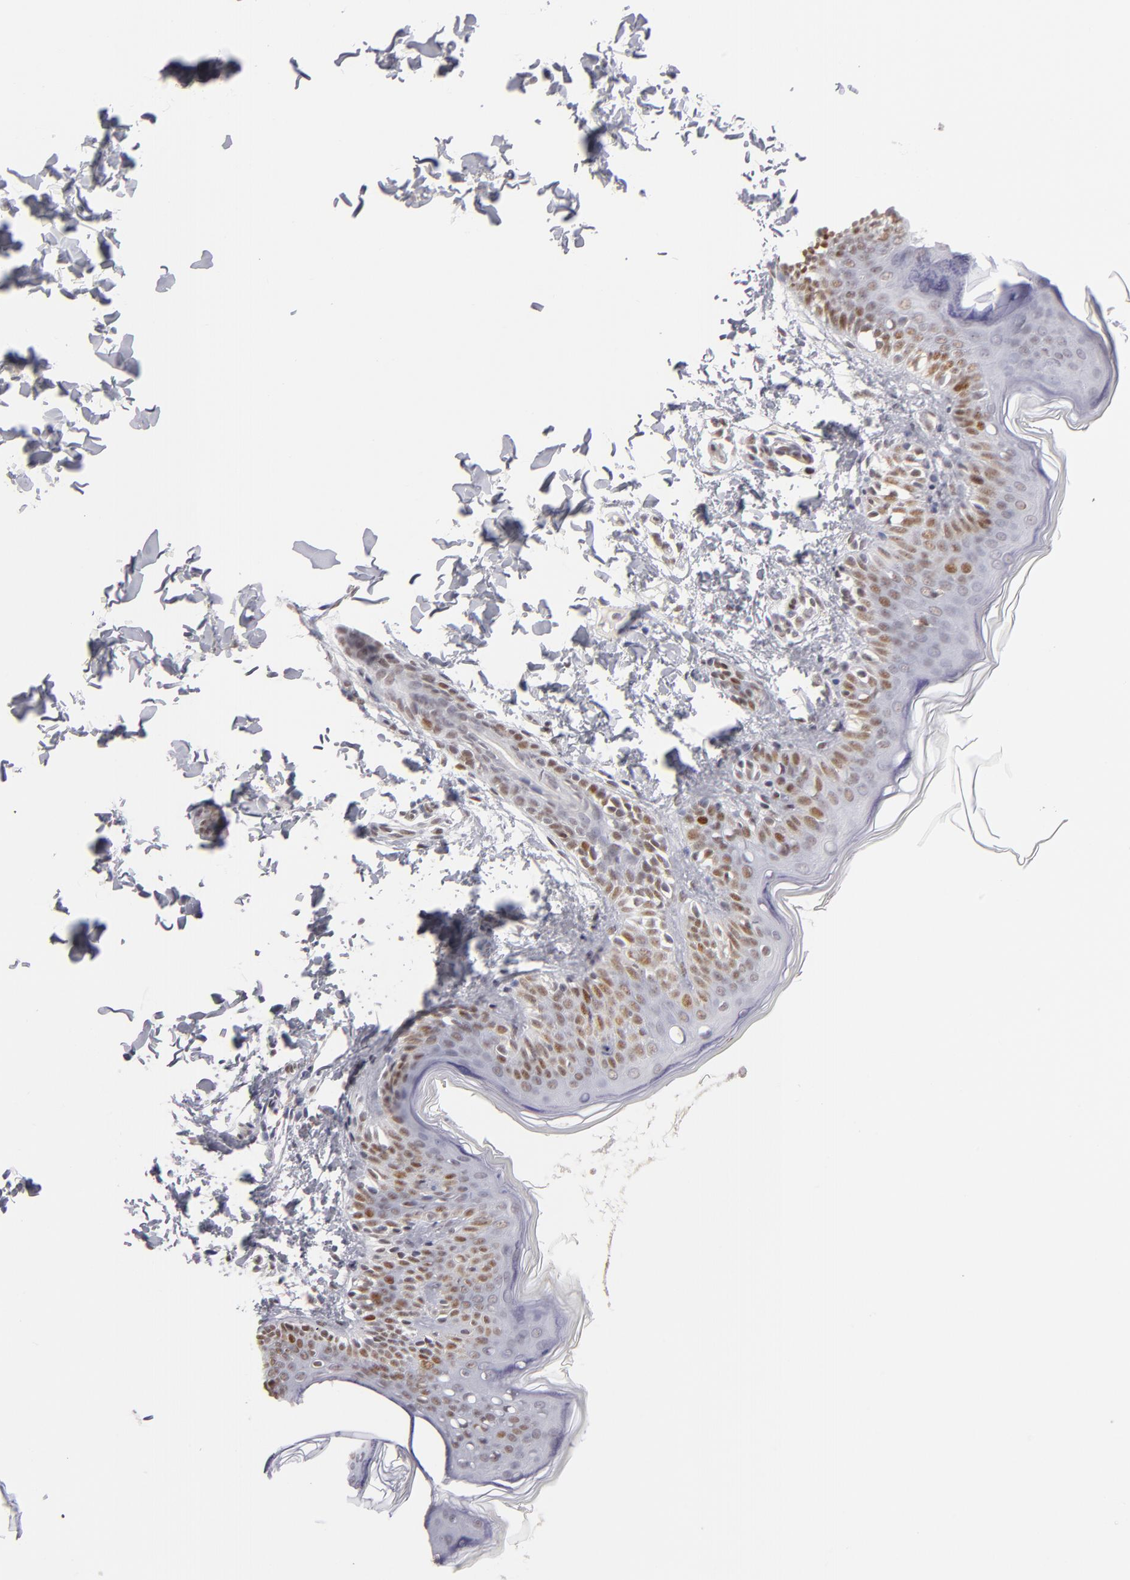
{"staining": {"intensity": "weak", "quantity": "25%-75%", "location": "nuclear"}, "tissue": "skin", "cell_type": "Fibroblasts", "image_type": "normal", "snomed": [{"axis": "morphology", "description": "Normal tissue, NOS"}, {"axis": "topography", "description": "Skin"}], "caption": "A histopathology image showing weak nuclear staining in about 25%-75% of fibroblasts in normal skin, as visualized by brown immunohistochemical staining.", "gene": "TFAP4", "patient": {"sex": "female", "age": 4}}